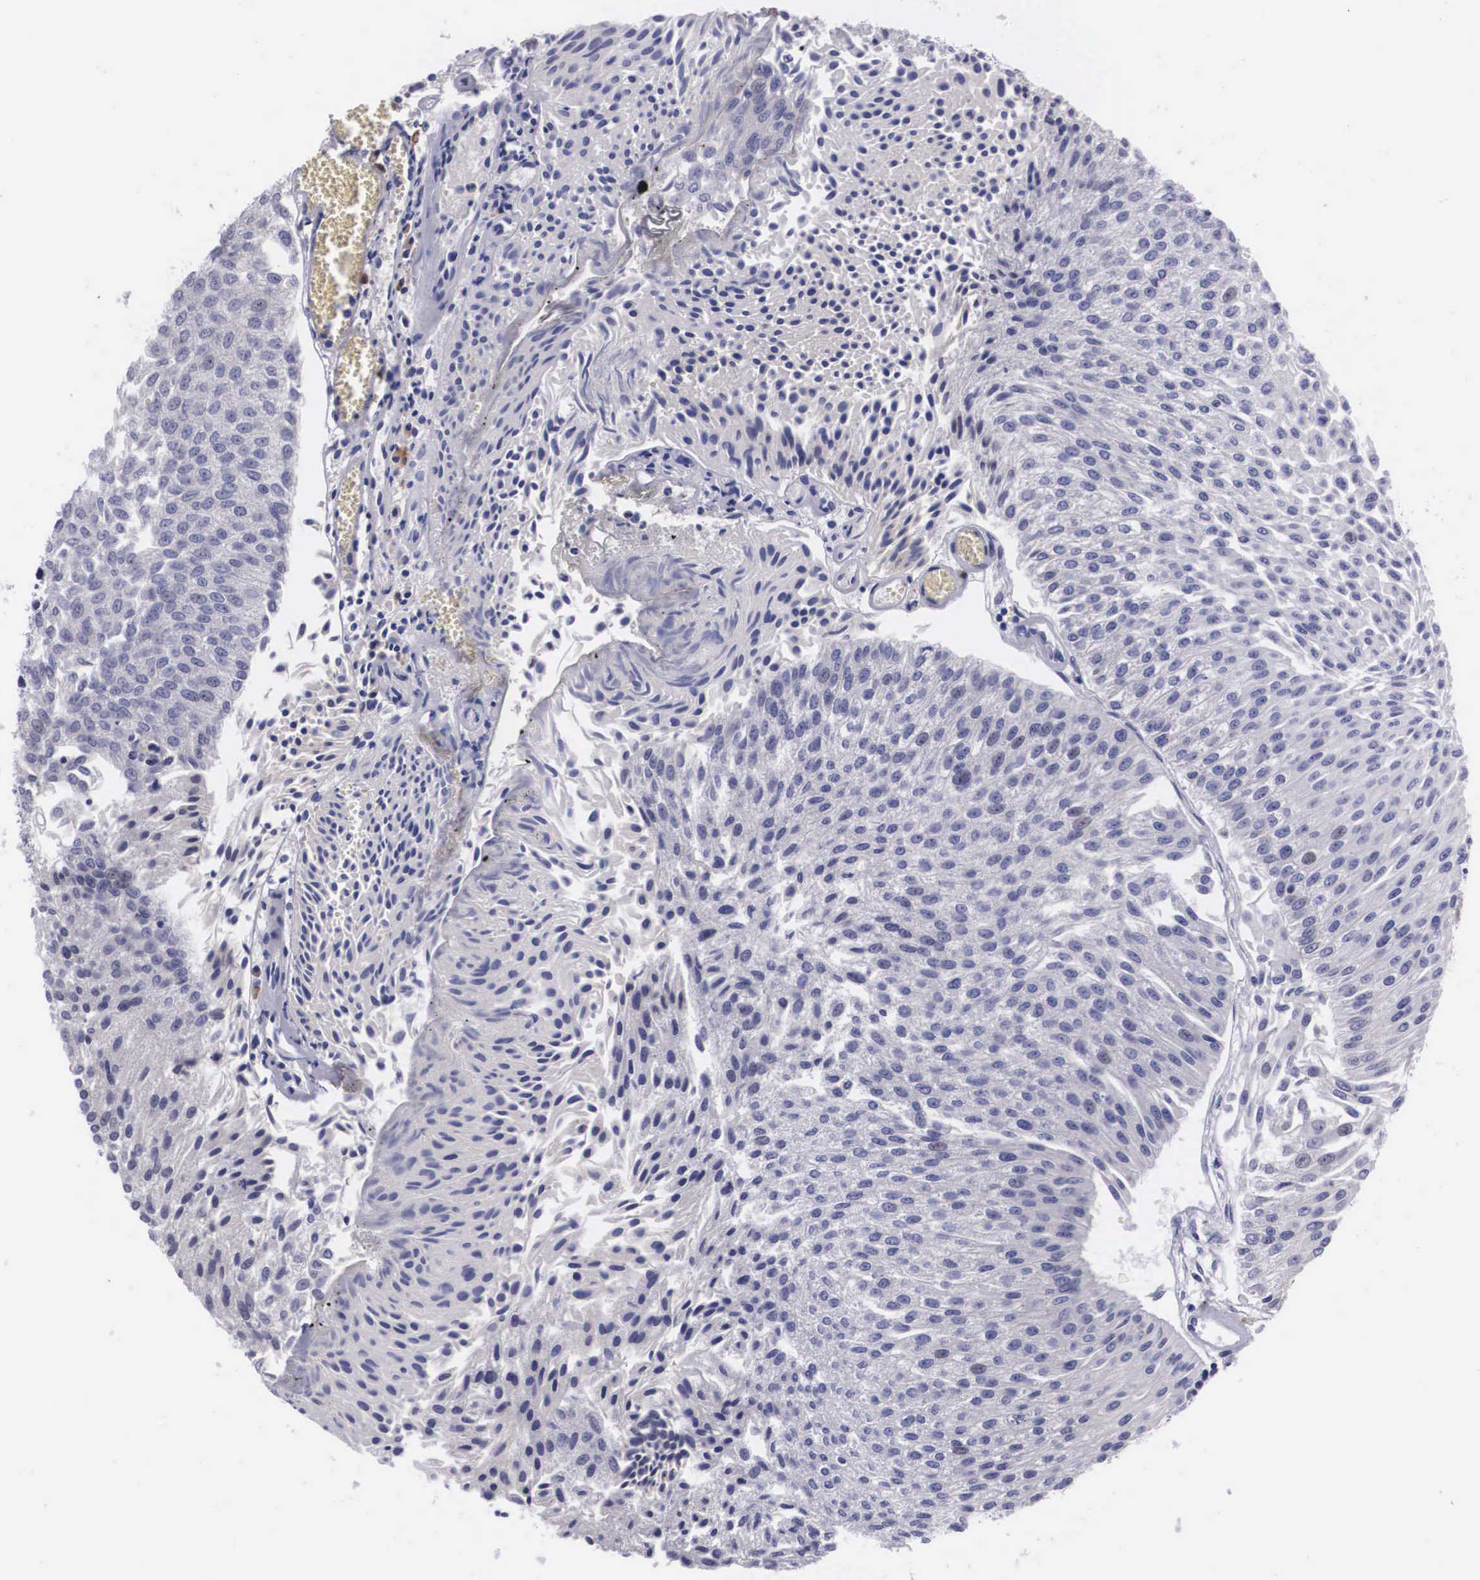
{"staining": {"intensity": "negative", "quantity": "none", "location": "none"}, "tissue": "urothelial cancer", "cell_type": "Tumor cells", "image_type": "cancer", "snomed": [{"axis": "morphology", "description": "Urothelial carcinoma, Low grade"}, {"axis": "topography", "description": "Urinary bladder"}], "caption": "Urothelial cancer was stained to show a protein in brown. There is no significant positivity in tumor cells. Brightfield microscopy of immunohistochemistry (IHC) stained with DAB (brown) and hematoxylin (blue), captured at high magnification.", "gene": "CRELD2", "patient": {"sex": "male", "age": 86}}